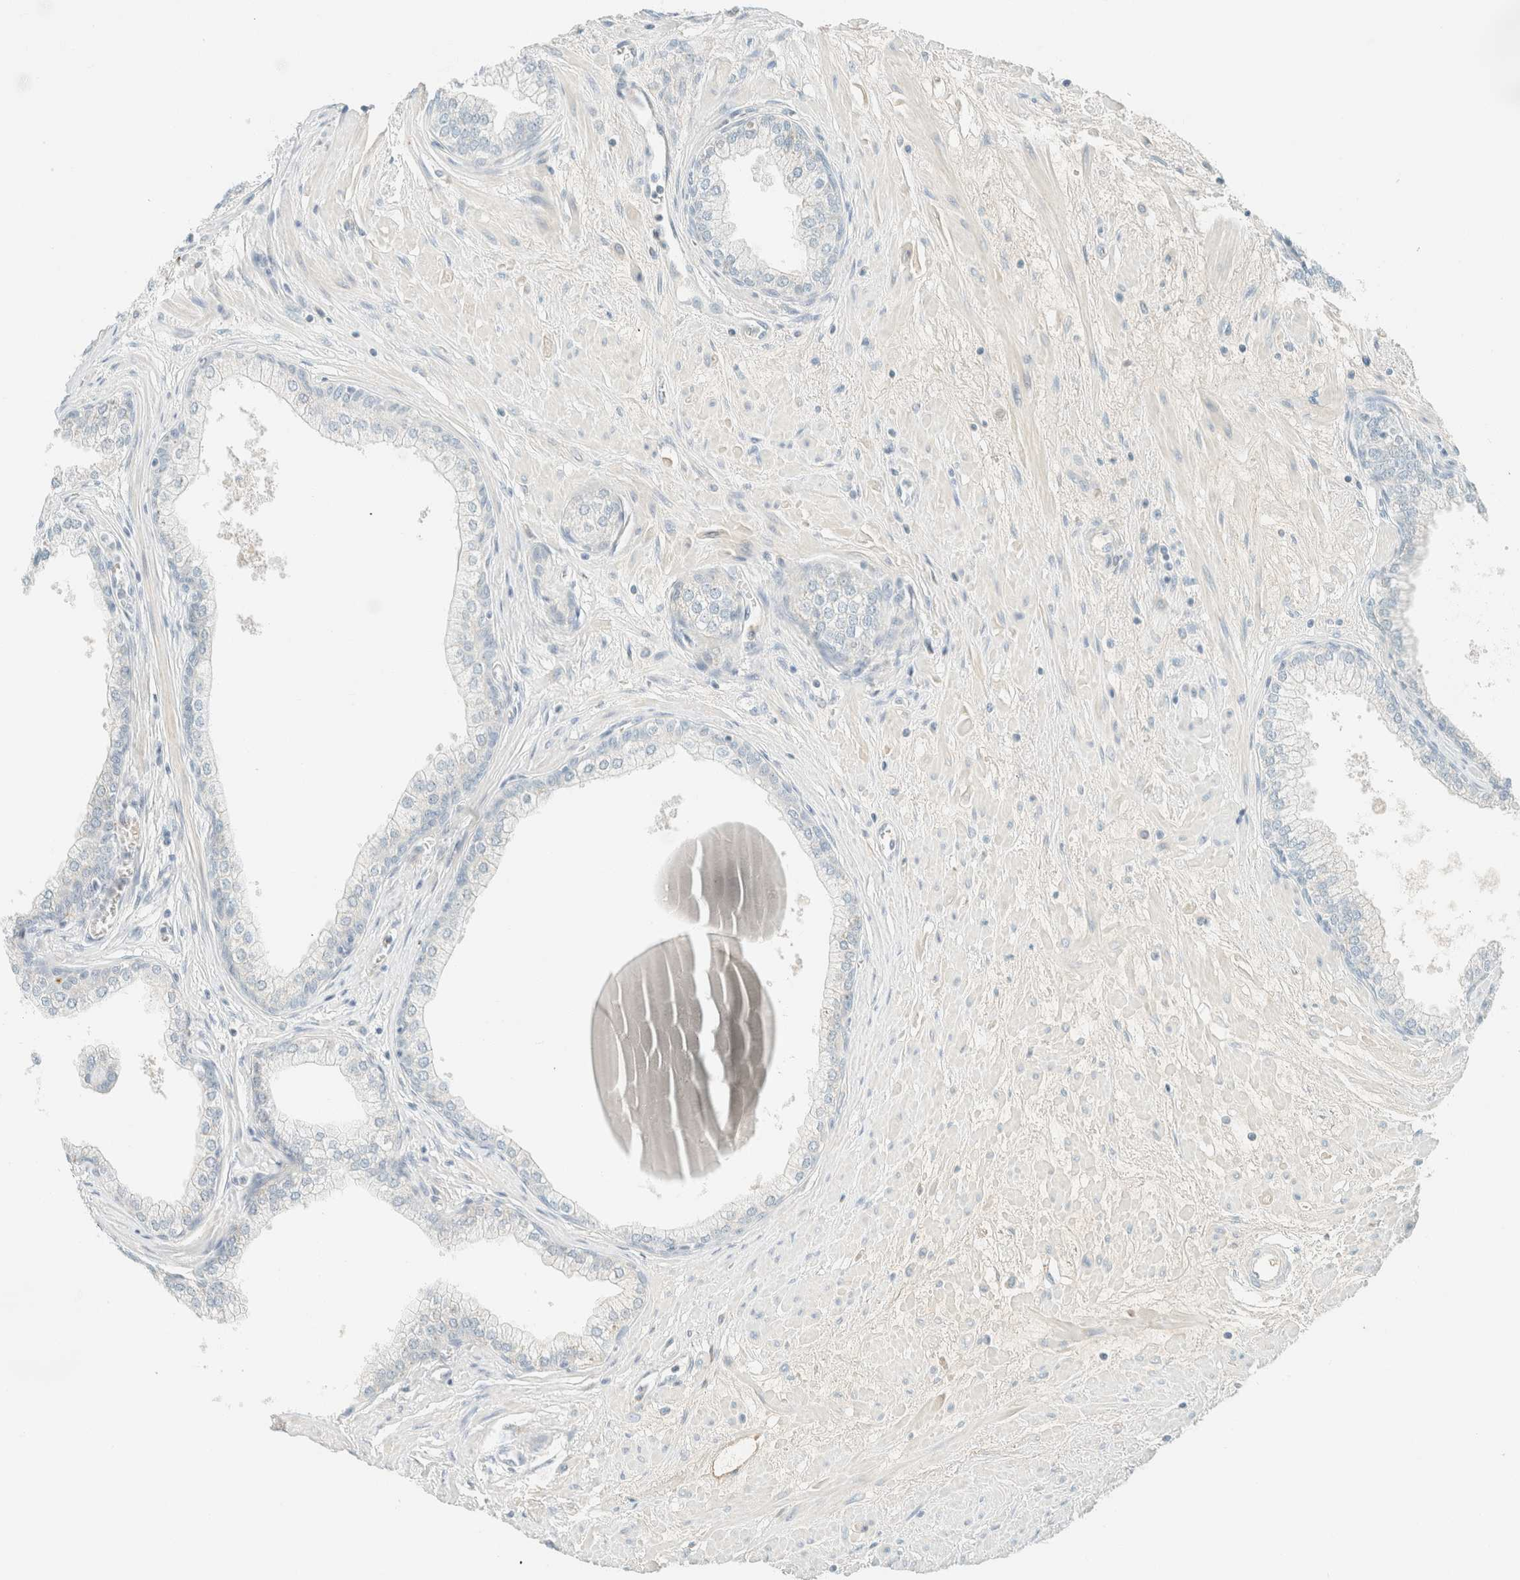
{"staining": {"intensity": "negative", "quantity": "none", "location": "none"}, "tissue": "prostate", "cell_type": "Glandular cells", "image_type": "normal", "snomed": [{"axis": "morphology", "description": "Normal tissue, NOS"}, {"axis": "morphology", "description": "Urothelial carcinoma, Low grade"}, {"axis": "topography", "description": "Urinary bladder"}, {"axis": "topography", "description": "Prostate"}], "caption": "The photomicrograph shows no staining of glandular cells in benign prostate.", "gene": "GPA33", "patient": {"sex": "male", "age": 60}}